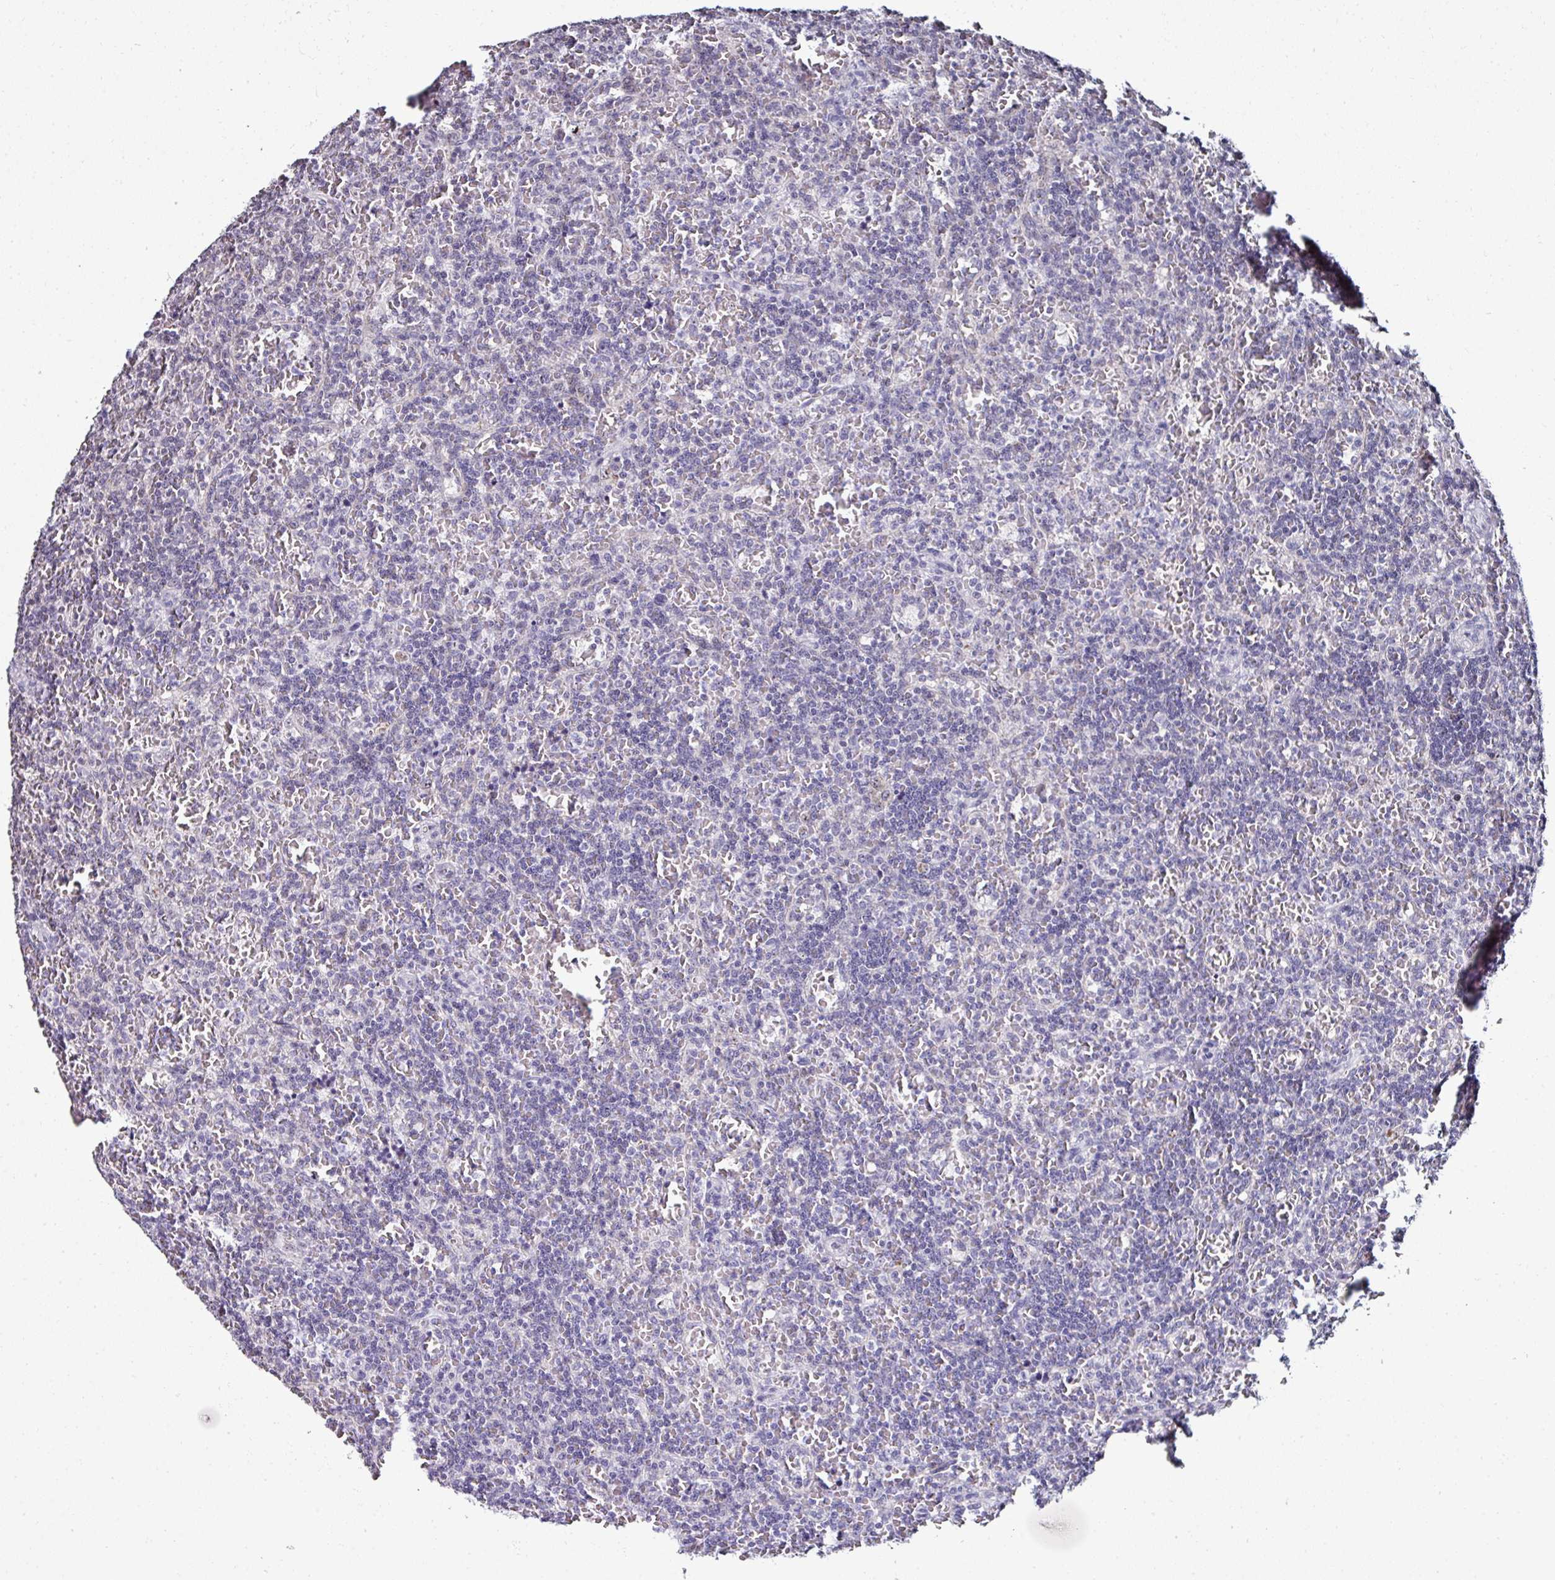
{"staining": {"intensity": "negative", "quantity": "none", "location": "none"}, "tissue": "lymphoma", "cell_type": "Tumor cells", "image_type": "cancer", "snomed": [{"axis": "morphology", "description": "Malignant lymphoma, non-Hodgkin's type, Low grade"}, {"axis": "topography", "description": "Spleen"}], "caption": "Tumor cells are negative for brown protein staining in lymphoma.", "gene": "NACC2", "patient": {"sex": "male", "age": 73}}